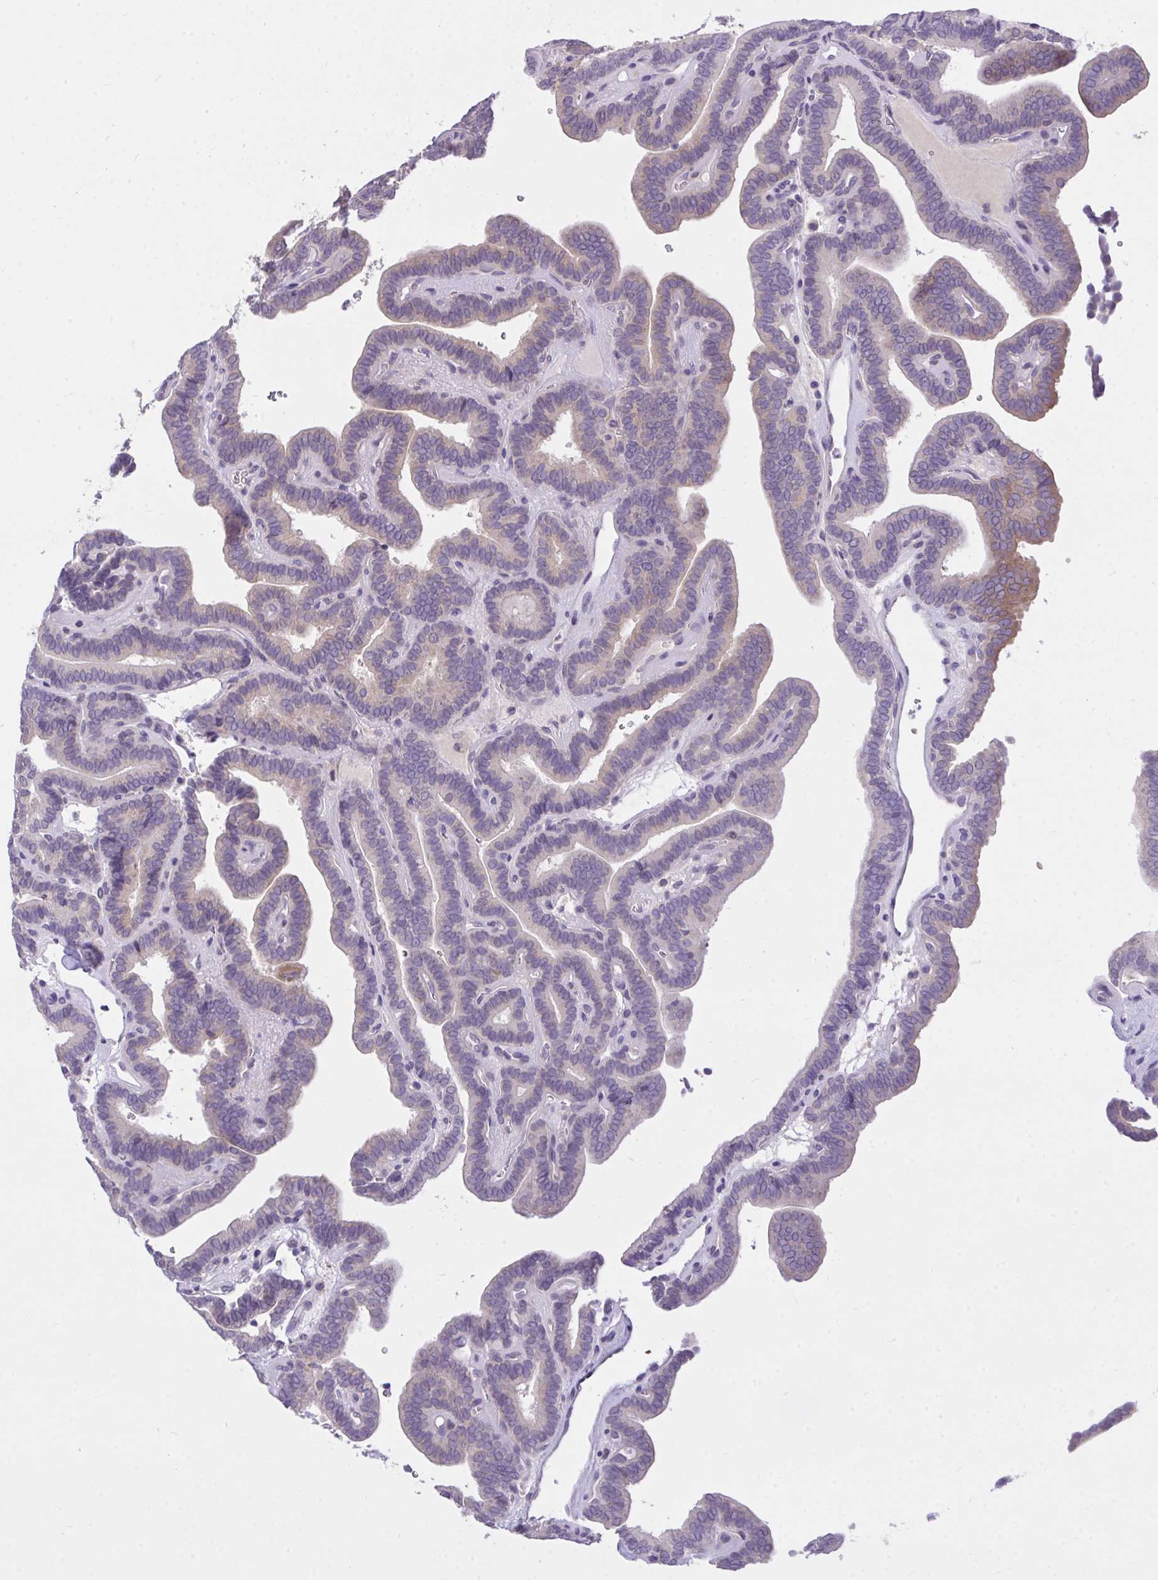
{"staining": {"intensity": "moderate", "quantity": "<25%", "location": "cytoplasmic/membranous"}, "tissue": "thyroid cancer", "cell_type": "Tumor cells", "image_type": "cancer", "snomed": [{"axis": "morphology", "description": "Papillary adenocarcinoma, NOS"}, {"axis": "topography", "description": "Thyroid gland"}], "caption": "High-power microscopy captured an immunohistochemistry (IHC) histopathology image of thyroid cancer, revealing moderate cytoplasmic/membranous expression in approximately <25% of tumor cells.", "gene": "MPC2", "patient": {"sex": "female", "age": 21}}